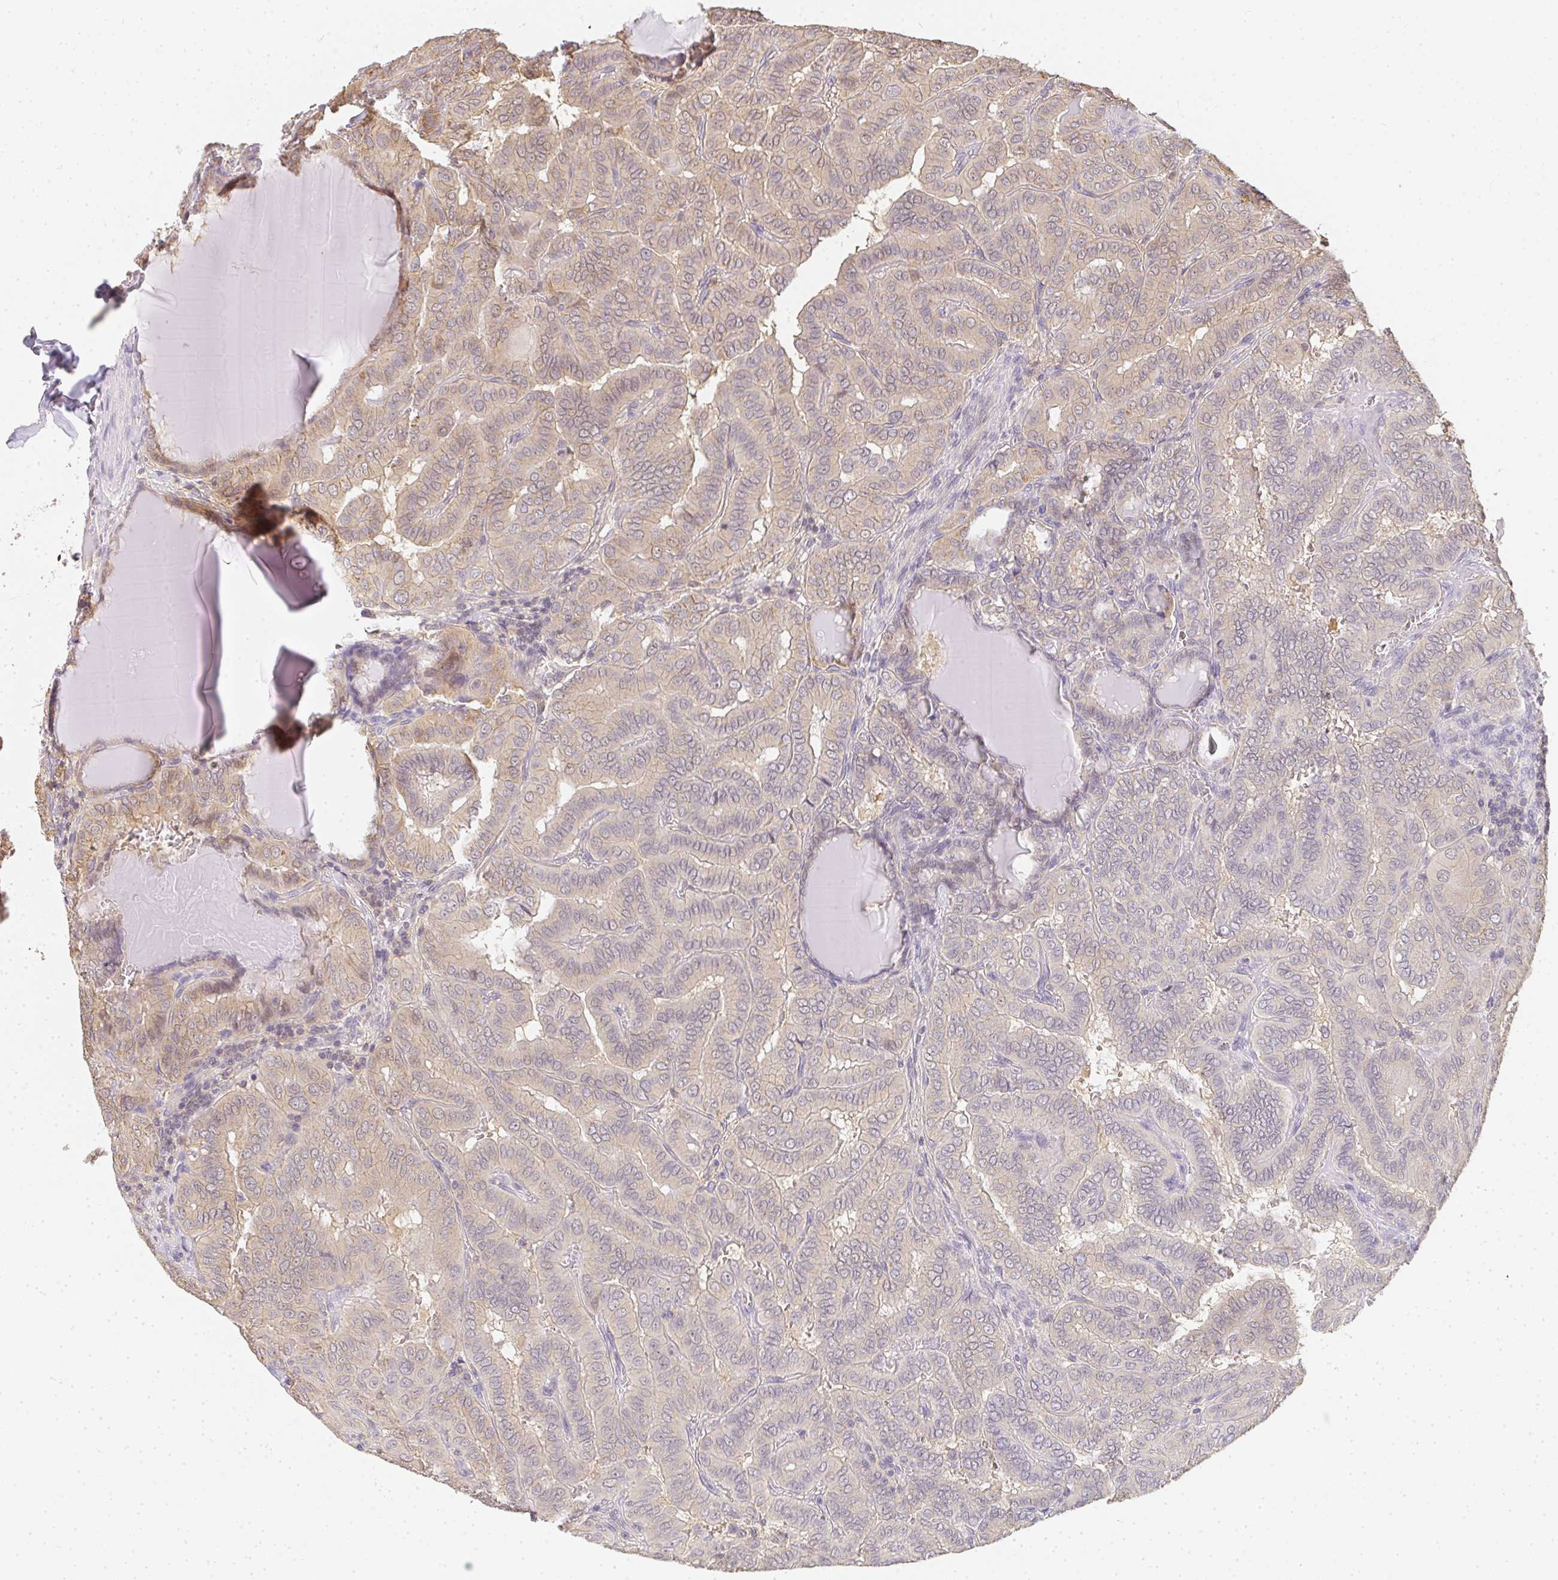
{"staining": {"intensity": "weak", "quantity": ">75%", "location": "cytoplasmic/membranous"}, "tissue": "thyroid cancer", "cell_type": "Tumor cells", "image_type": "cancer", "snomed": [{"axis": "morphology", "description": "Papillary adenocarcinoma, NOS"}, {"axis": "topography", "description": "Thyroid gland"}], "caption": "Thyroid cancer (papillary adenocarcinoma) stained for a protein (brown) reveals weak cytoplasmic/membranous positive staining in approximately >75% of tumor cells.", "gene": "SLC35B3", "patient": {"sex": "female", "age": 46}}